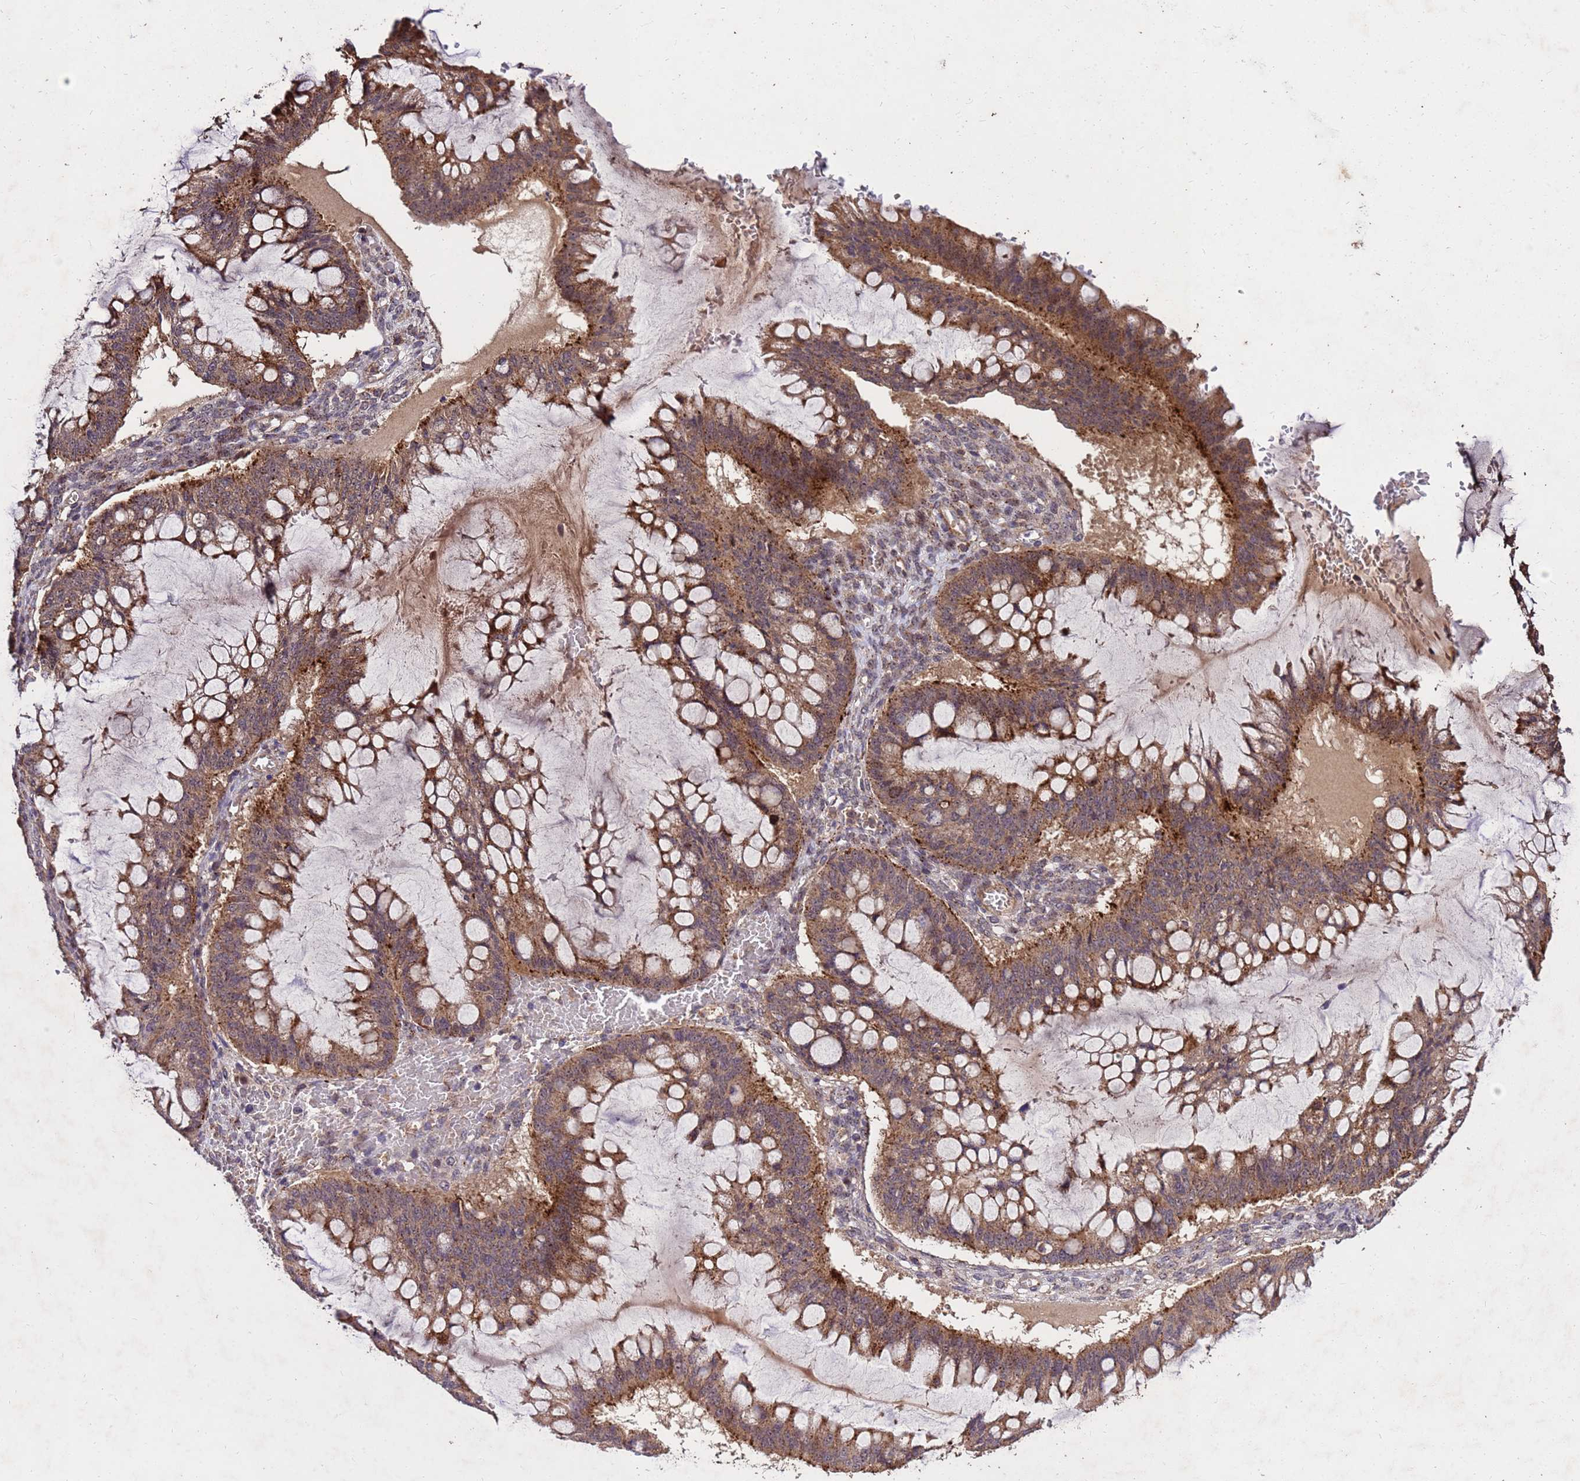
{"staining": {"intensity": "strong", "quantity": ">75%", "location": "cytoplasmic/membranous"}, "tissue": "ovarian cancer", "cell_type": "Tumor cells", "image_type": "cancer", "snomed": [{"axis": "morphology", "description": "Cystadenocarcinoma, mucinous, NOS"}, {"axis": "topography", "description": "Ovary"}], "caption": "The micrograph exhibits a brown stain indicating the presence of a protein in the cytoplasmic/membranous of tumor cells in mucinous cystadenocarcinoma (ovarian).", "gene": "TOR4A", "patient": {"sex": "female", "age": 73}}